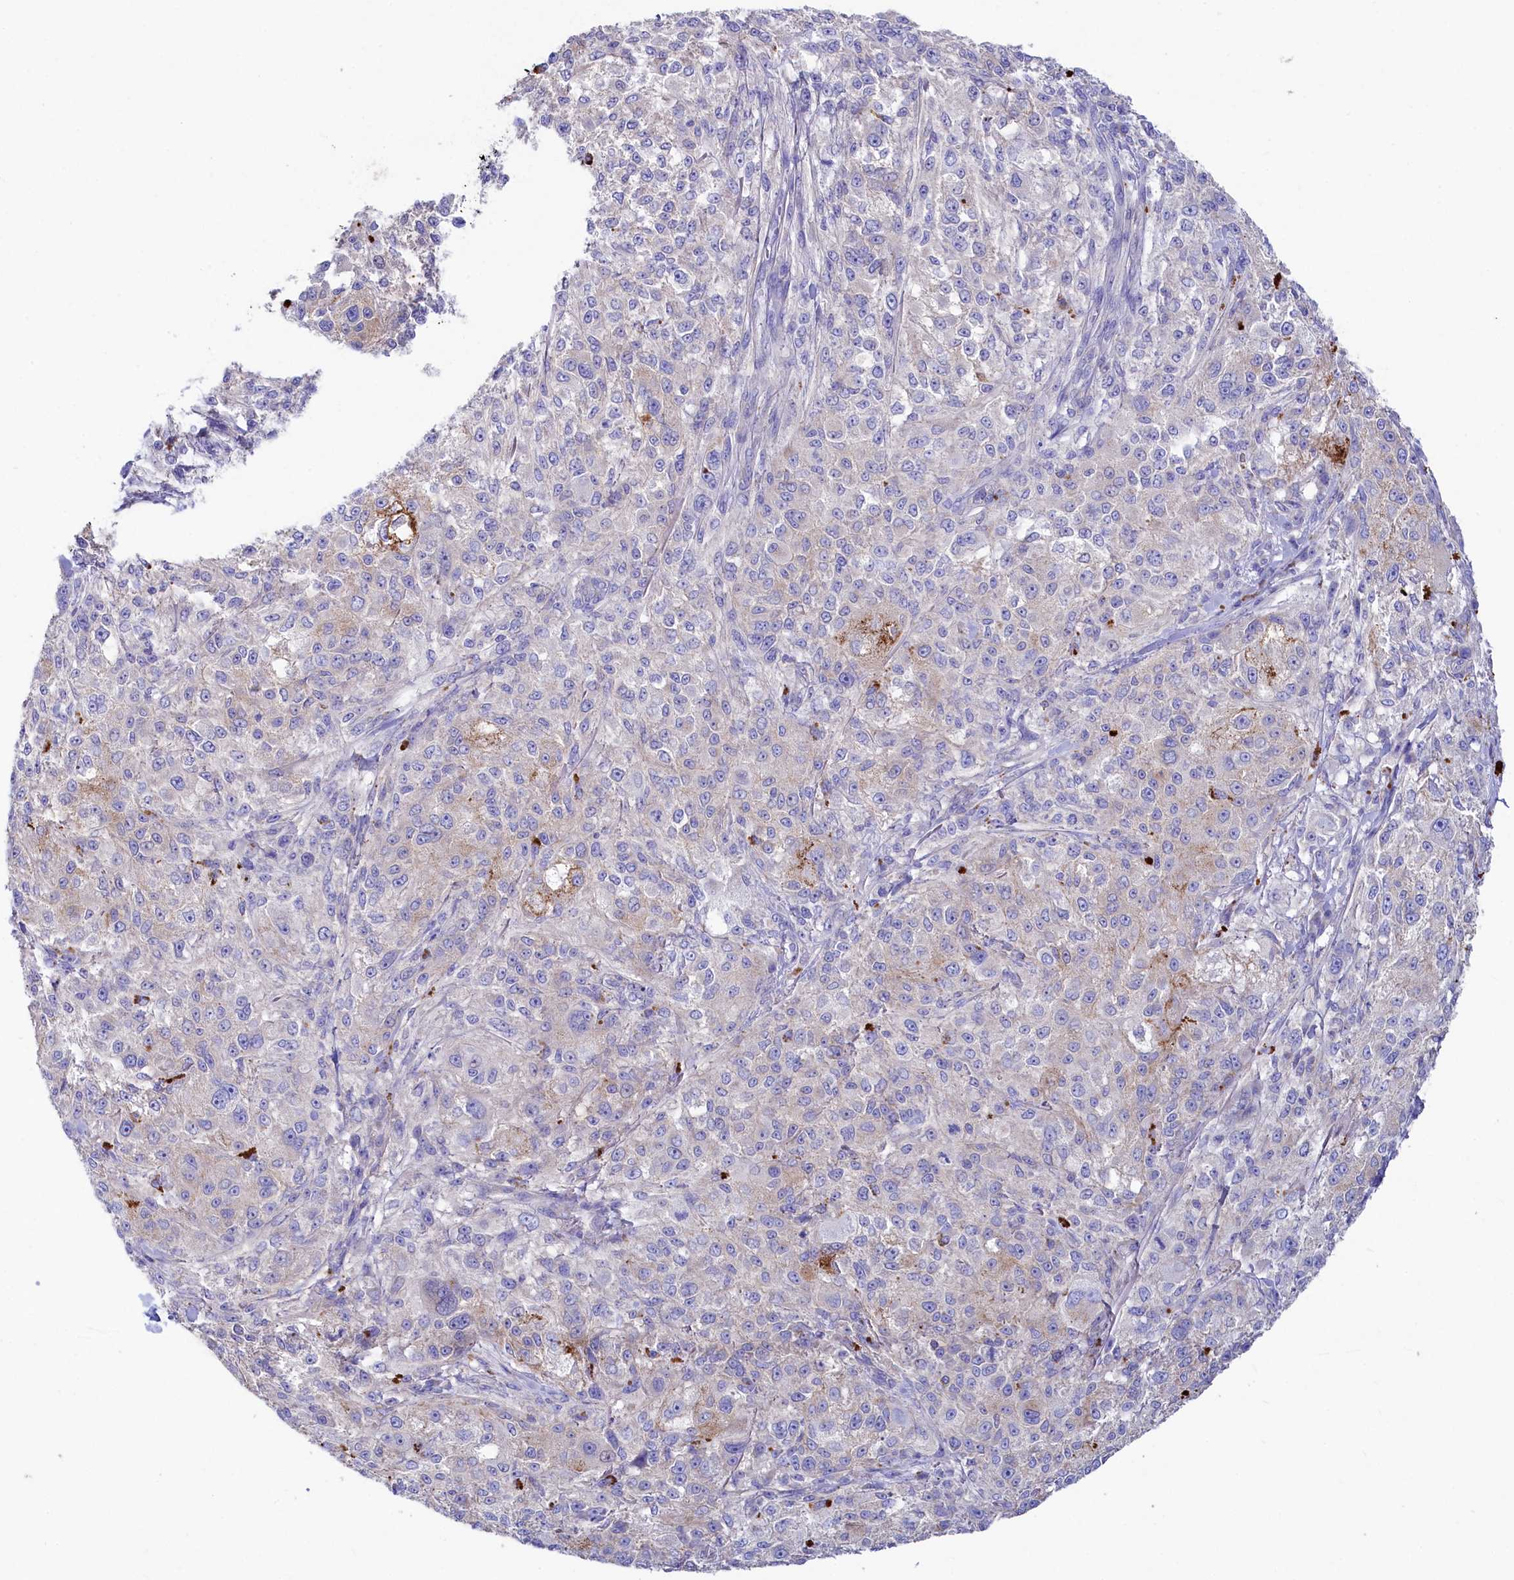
{"staining": {"intensity": "negative", "quantity": "none", "location": "none"}, "tissue": "melanoma", "cell_type": "Tumor cells", "image_type": "cancer", "snomed": [{"axis": "morphology", "description": "Necrosis, NOS"}, {"axis": "morphology", "description": "Malignant melanoma, NOS"}, {"axis": "topography", "description": "Skin"}], "caption": "IHC image of human melanoma stained for a protein (brown), which displays no expression in tumor cells.", "gene": "VPS26B", "patient": {"sex": "female", "age": 87}}